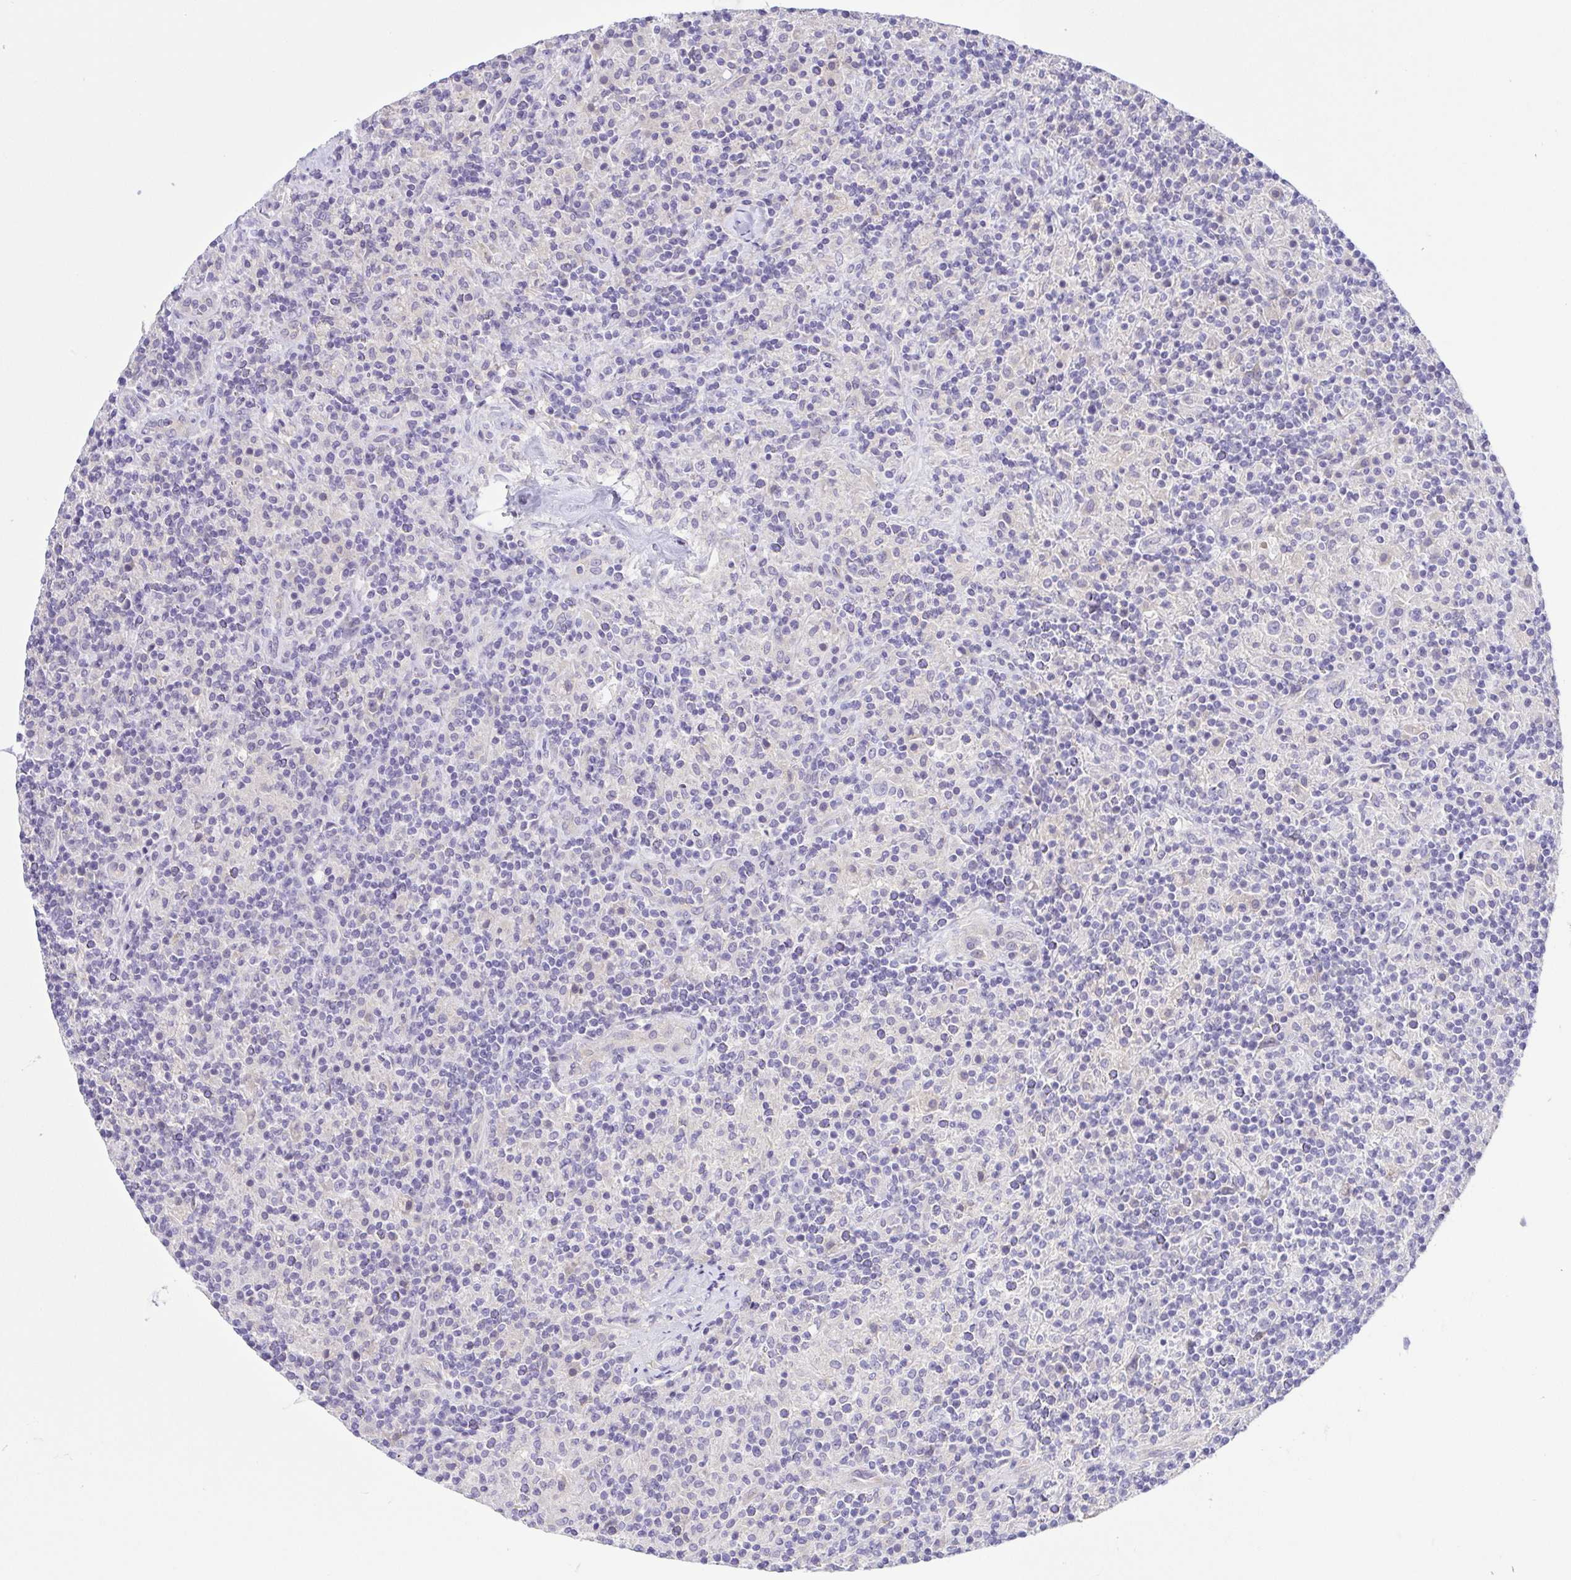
{"staining": {"intensity": "negative", "quantity": "none", "location": "none"}, "tissue": "lymphoma", "cell_type": "Tumor cells", "image_type": "cancer", "snomed": [{"axis": "morphology", "description": "Hodgkin's disease, NOS"}, {"axis": "topography", "description": "Lymph node"}], "caption": "Immunohistochemical staining of Hodgkin's disease displays no significant expression in tumor cells.", "gene": "KRTDAP", "patient": {"sex": "male", "age": 70}}